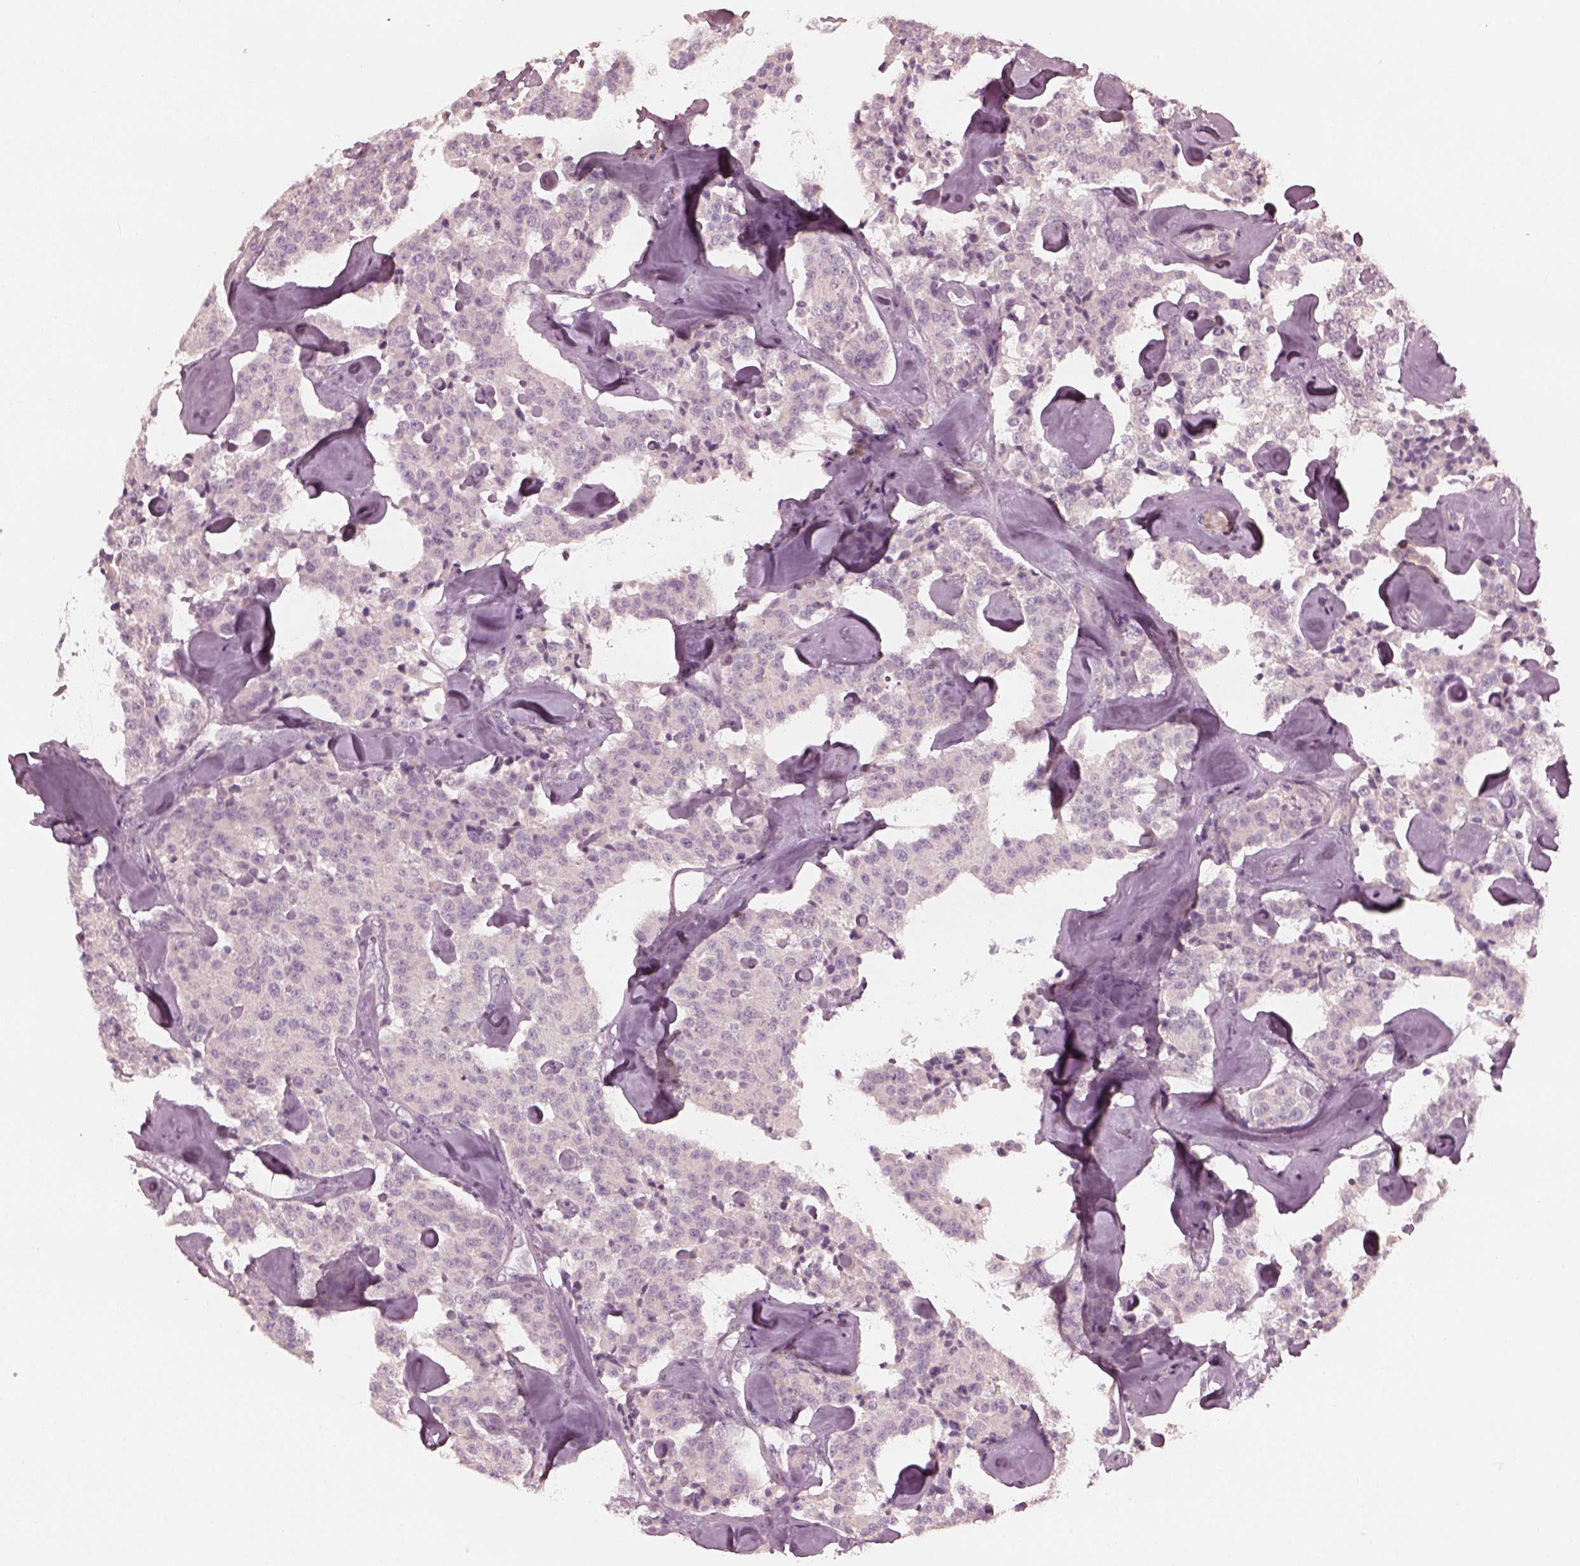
{"staining": {"intensity": "negative", "quantity": "none", "location": "none"}, "tissue": "carcinoid", "cell_type": "Tumor cells", "image_type": "cancer", "snomed": [{"axis": "morphology", "description": "Carcinoid, malignant, NOS"}, {"axis": "topography", "description": "Pancreas"}], "caption": "High magnification brightfield microscopy of malignant carcinoid stained with DAB (brown) and counterstained with hematoxylin (blue): tumor cells show no significant staining.", "gene": "OPTC", "patient": {"sex": "male", "age": 41}}